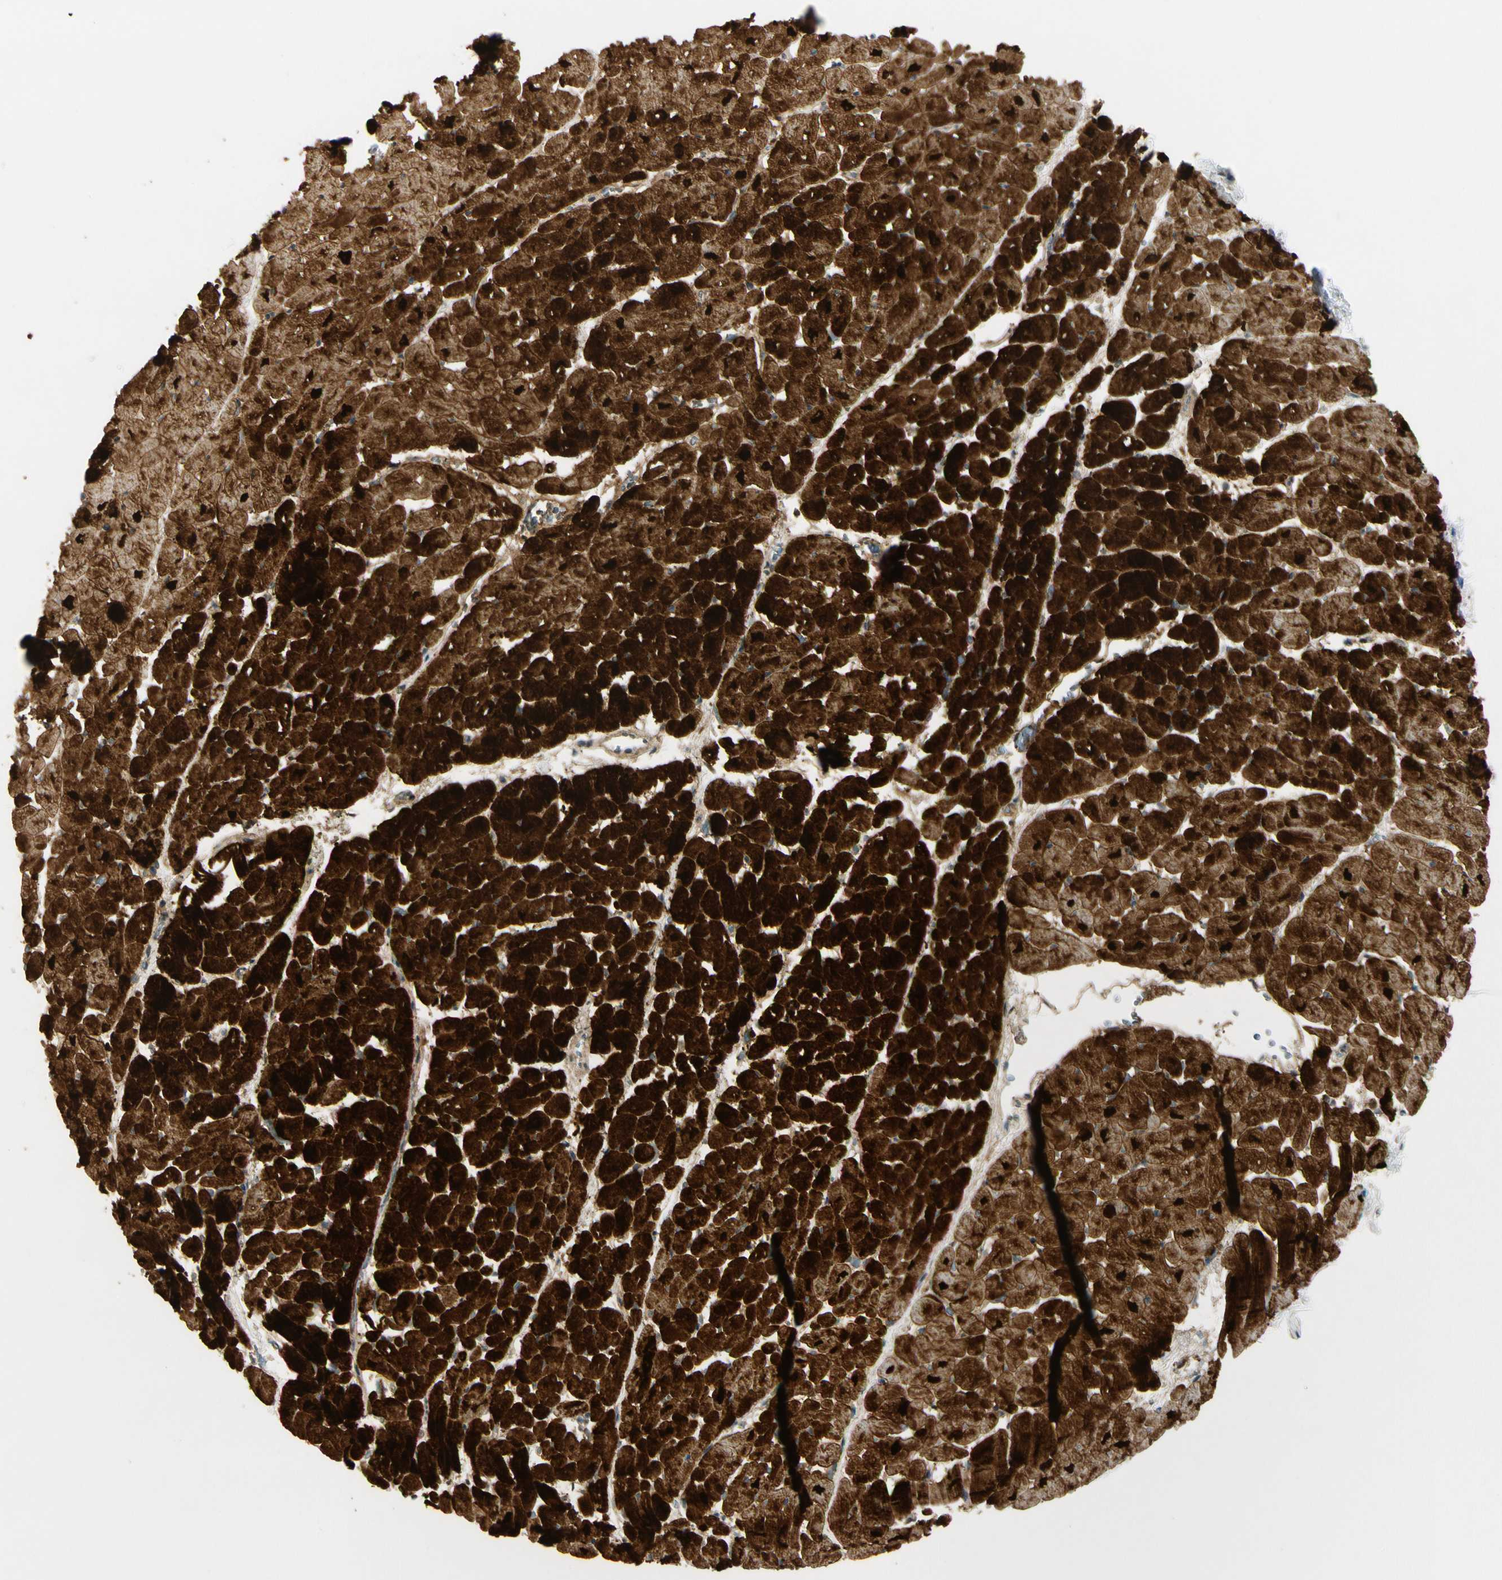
{"staining": {"intensity": "strong", "quantity": ">75%", "location": "cytoplasmic/membranous,nuclear"}, "tissue": "heart muscle", "cell_type": "Cardiomyocytes", "image_type": "normal", "snomed": [{"axis": "morphology", "description": "Normal tissue, NOS"}, {"axis": "topography", "description": "Heart"}], "caption": "Protein staining of normal heart muscle displays strong cytoplasmic/membranous,nuclear expression in about >75% of cardiomyocytes. The protein is stained brown, and the nuclei are stained in blue (DAB (3,3'-diaminobenzidine) IHC with brightfield microscopy, high magnification).", "gene": "FHL2", "patient": {"sex": "male", "age": 45}}